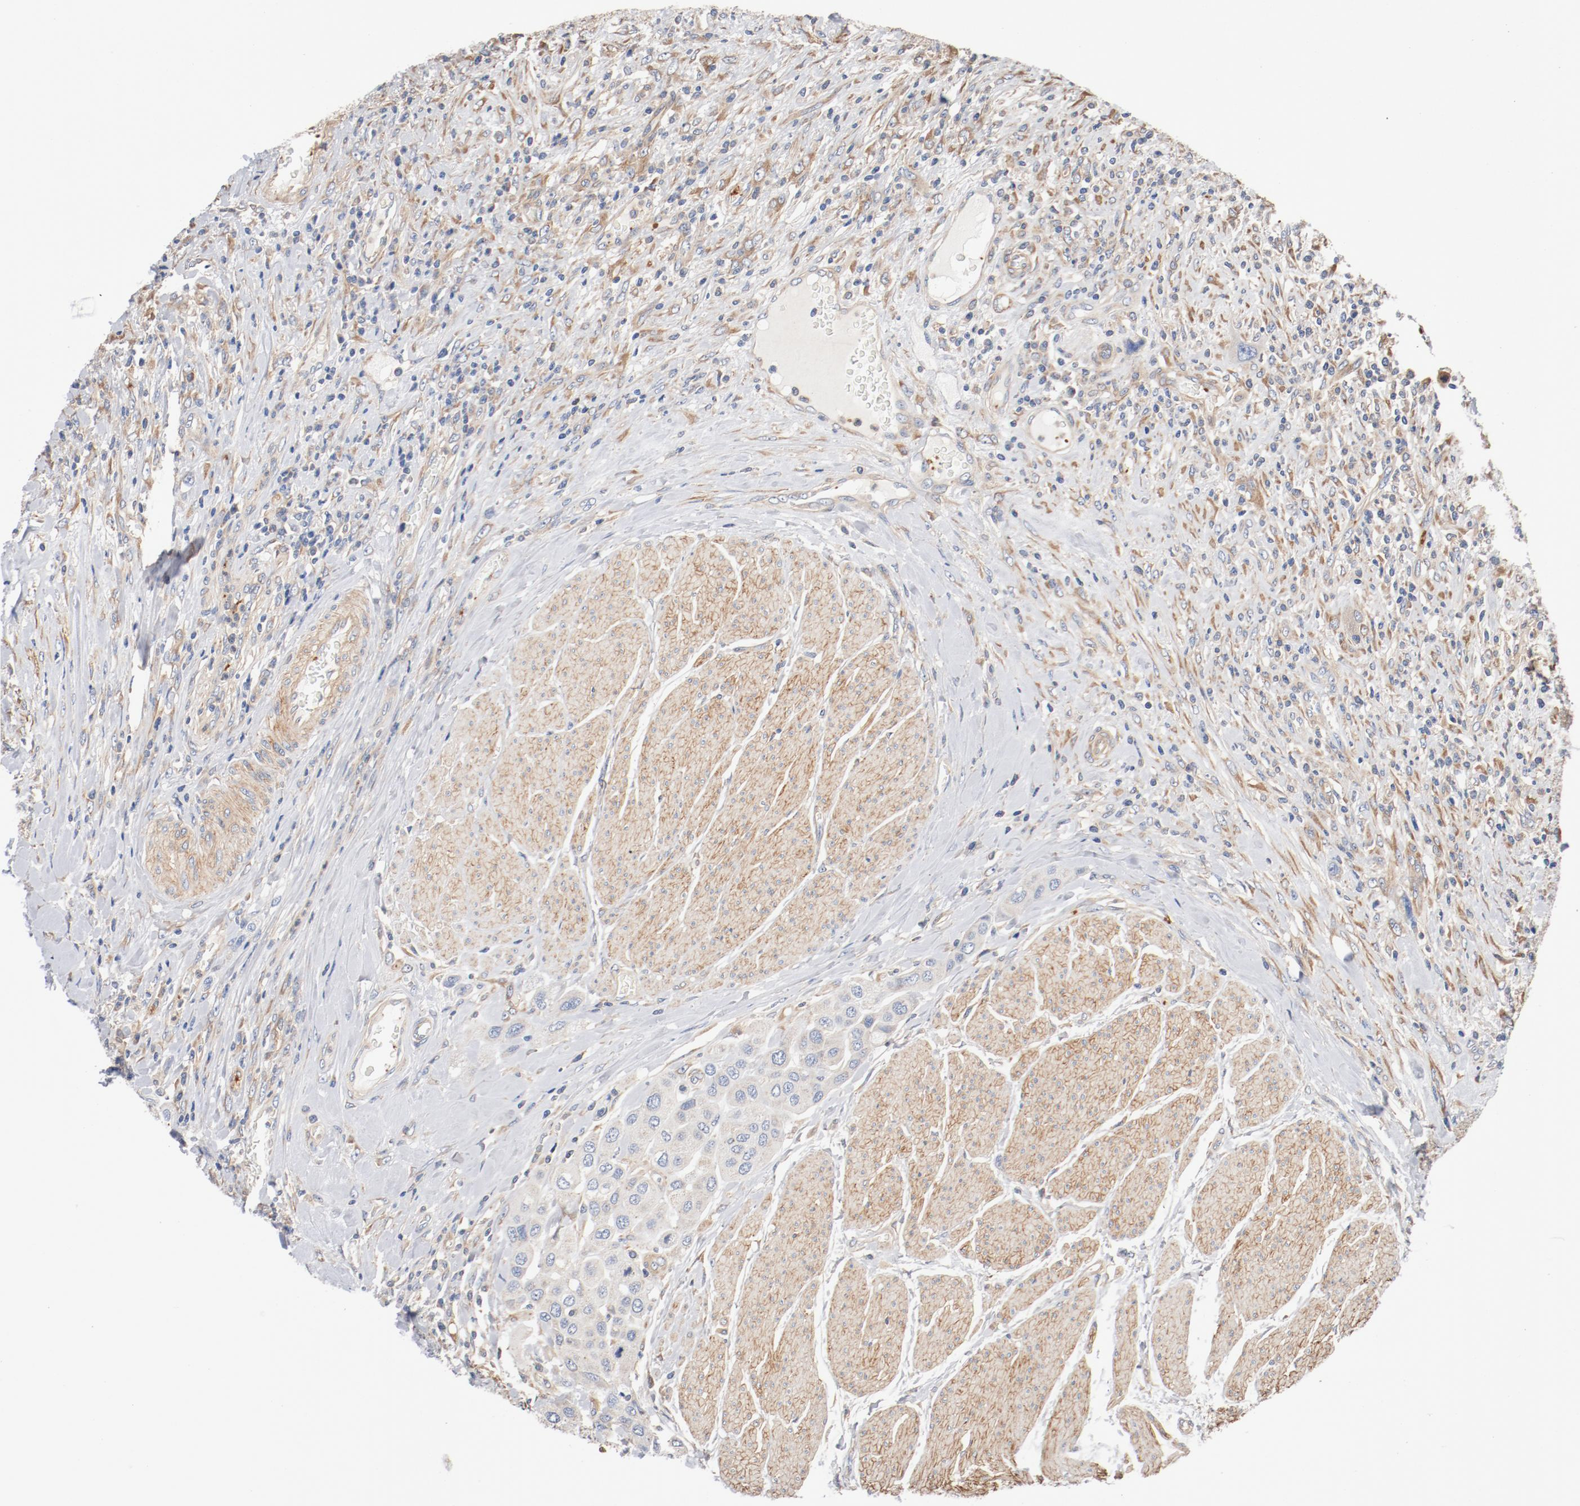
{"staining": {"intensity": "weak", "quantity": "<25%", "location": "cytoplasmic/membranous"}, "tissue": "urothelial cancer", "cell_type": "Tumor cells", "image_type": "cancer", "snomed": [{"axis": "morphology", "description": "Urothelial carcinoma, High grade"}, {"axis": "topography", "description": "Urinary bladder"}], "caption": "There is no significant positivity in tumor cells of urothelial cancer. Nuclei are stained in blue.", "gene": "ILK", "patient": {"sex": "male", "age": 50}}